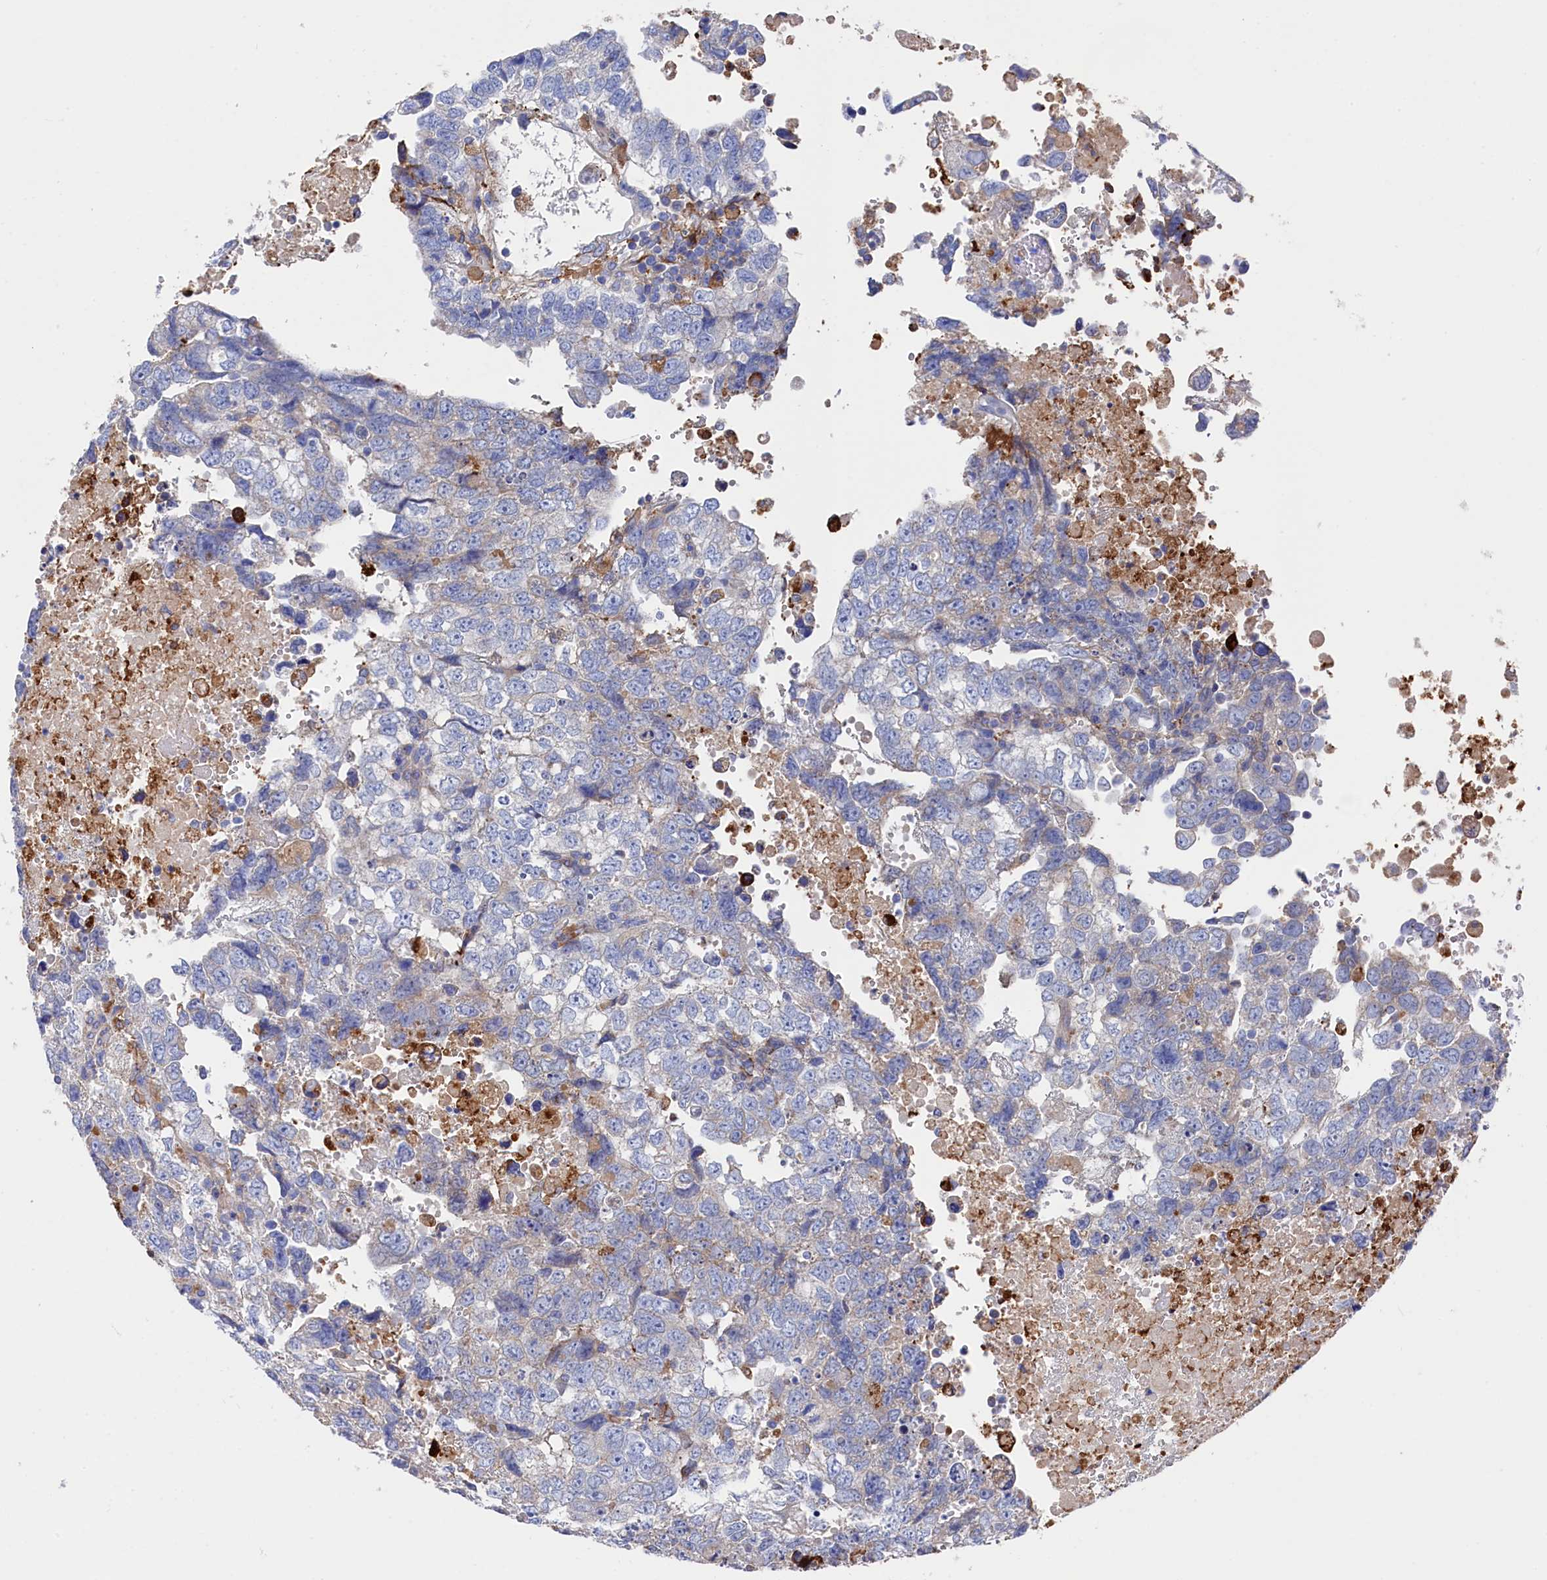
{"staining": {"intensity": "negative", "quantity": "none", "location": "none"}, "tissue": "testis cancer", "cell_type": "Tumor cells", "image_type": "cancer", "snomed": [{"axis": "morphology", "description": "Carcinoma, Embryonal, NOS"}, {"axis": "topography", "description": "Testis"}], "caption": "Tumor cells are negative for brown protein staining in testis embryonal carcinoma. (DAB immunohistochemistry (IHC) with hematoxylin counter stain).", "gene": "C12orf73", "patient": {"sex": "male", "age": 37}}